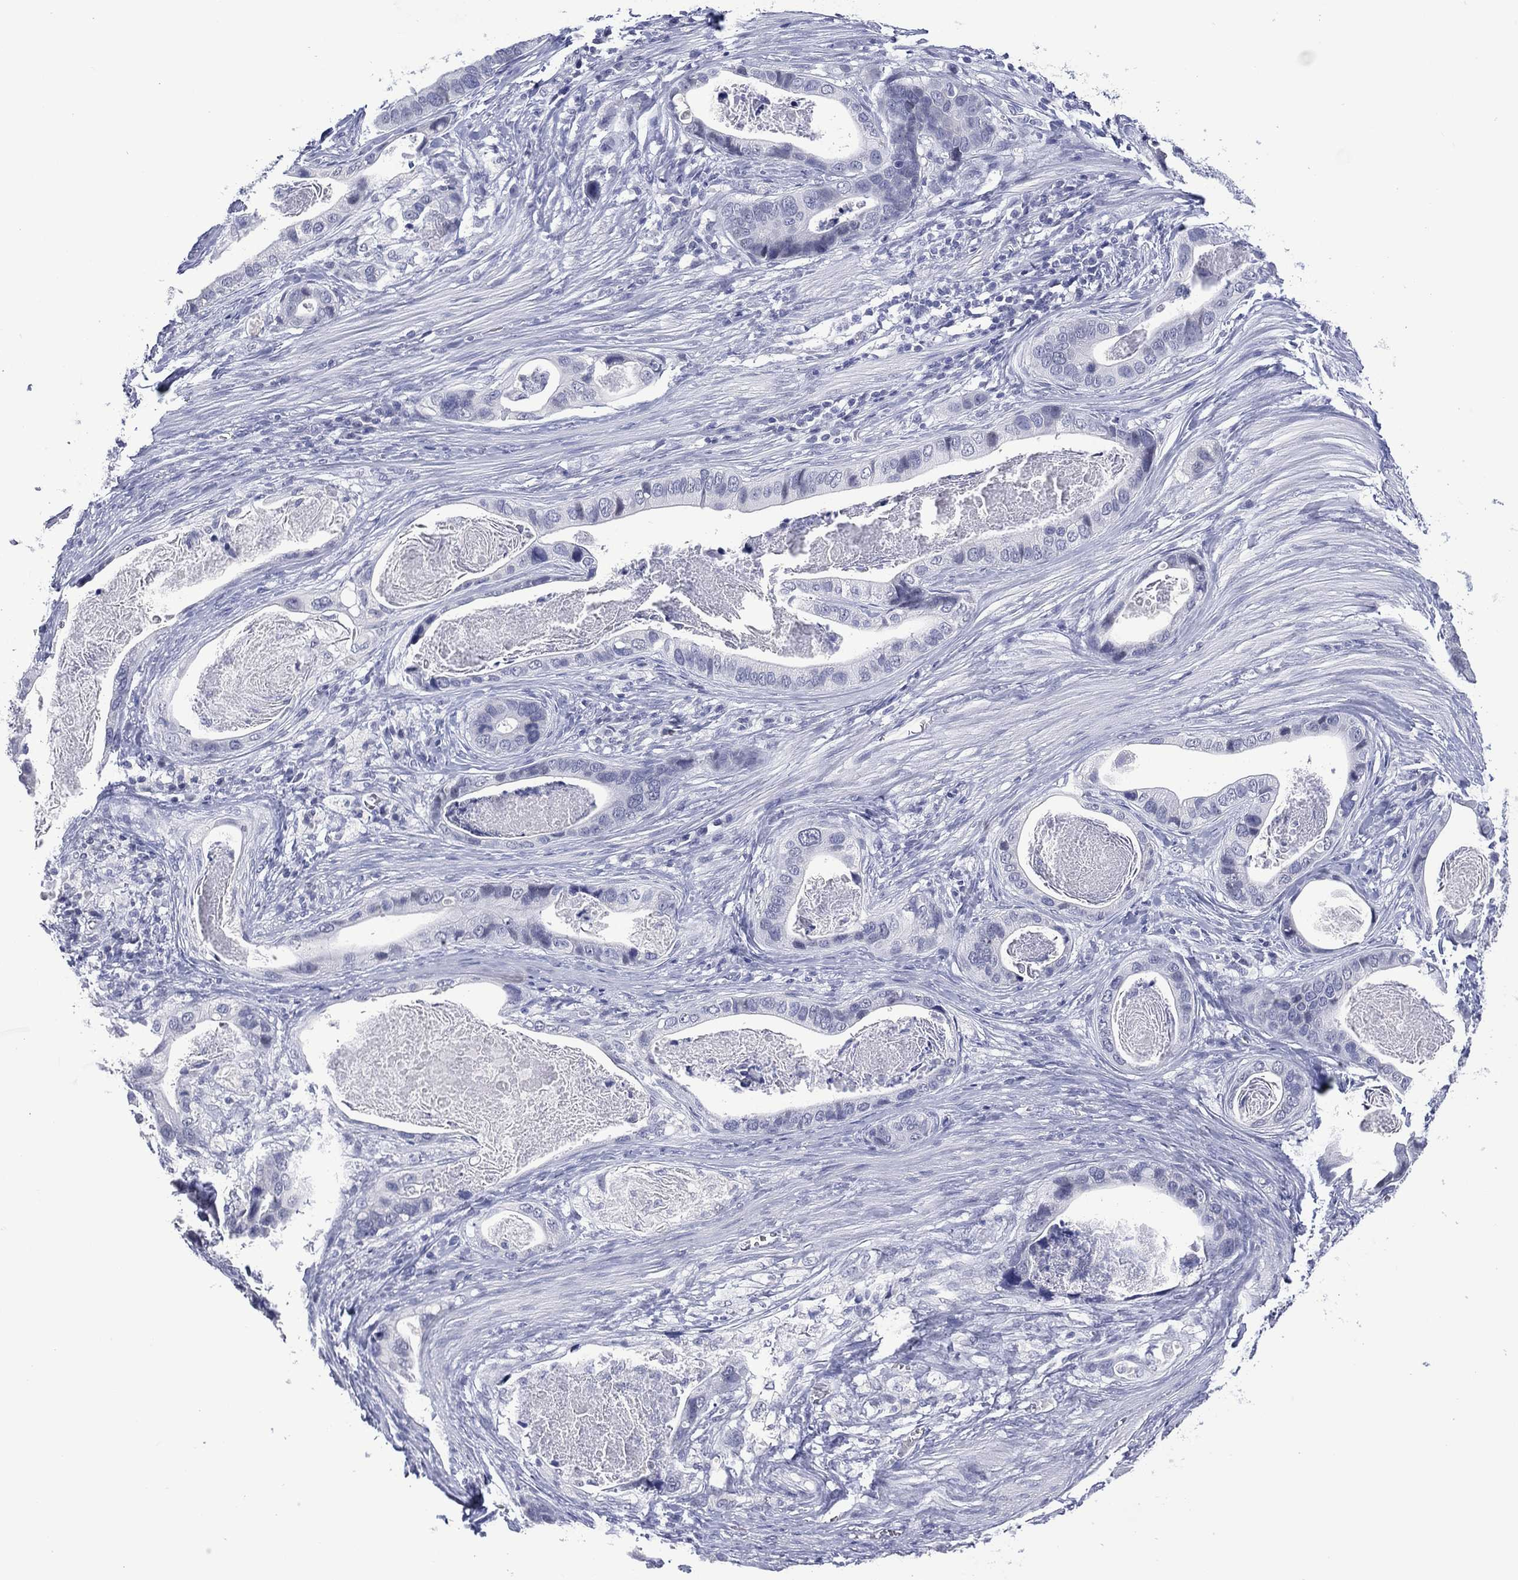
{"staining": {"intensity": "negative", "quantity": "none", "location": "none"}, "tissue": "stomach cancer", "cell_type": "Tumor cells", "image_type": "cancer", "snomed": [{"axis": "morphology", "description": "Adenocarcinoma, NOS"}, {"axis": "topography", "description": "Stomach"}], "caption": "Immunohistochemical staining of stomach adenocarcinoma demonstrates no significant expression in tumor cells. The staining was performed using DAB (3,3'-diaminobenzidine) to visualize the protein expression in brown, while the nuclei were stained in blue with hematoxylin (Magnification: 20x).", "gene": "UTF1", "patient": {"sex": "male", "age": 84}}